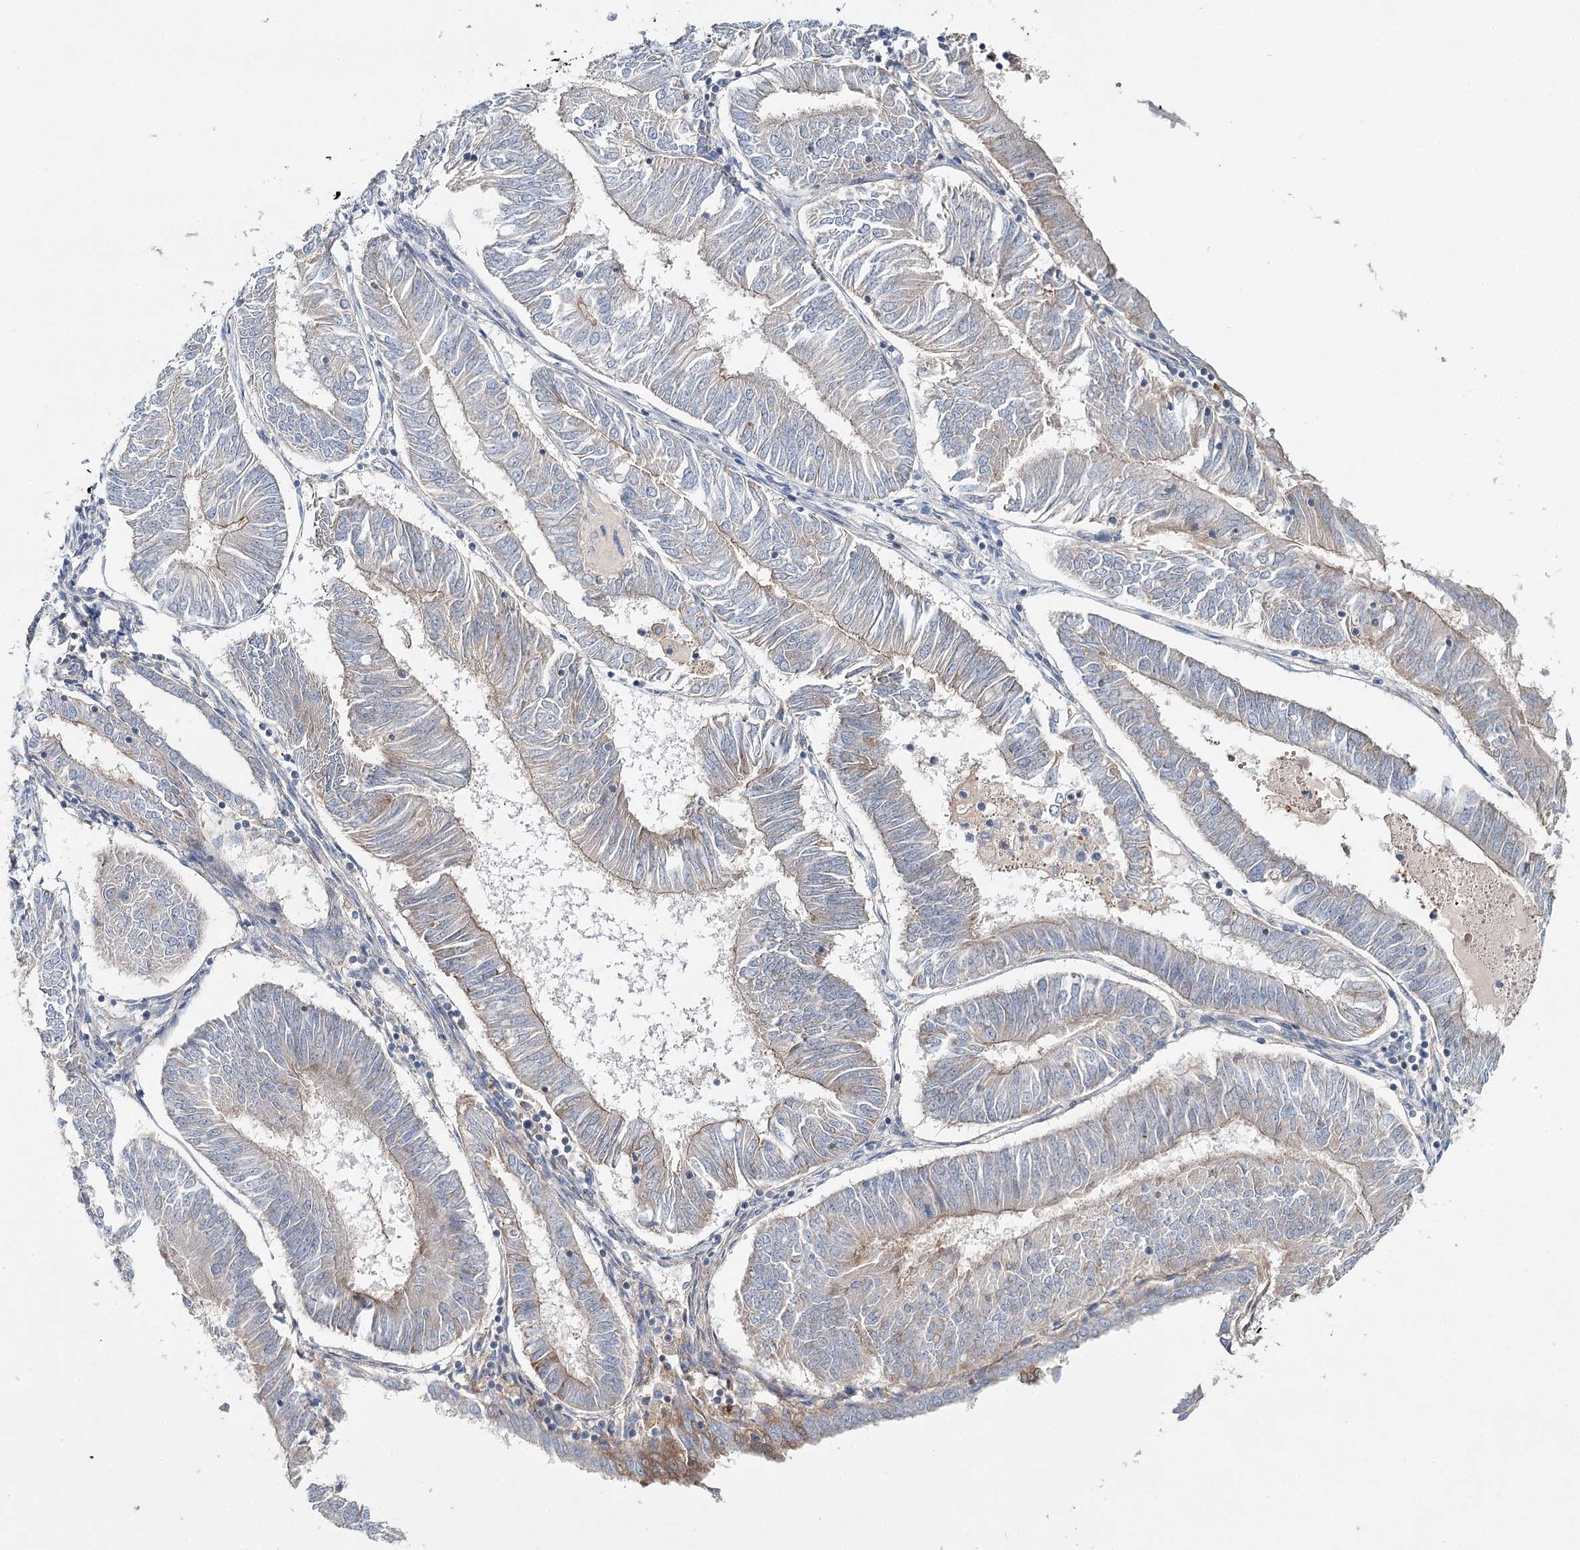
{"staining": {"intensity": "weak", "quantity": "<25%", "location": "cytoplasmic/membranous"}, "tissue": "endometrial cancer", "cell_type": "Tumor cells", "image_type": "cancer", "snomed": [{"axis": "morphology", "description": "Adenocarcinoma, NOS"}, {"axis": "topography", "description": "Endometrium"}], "caption": "High power microscopy image of an immunohistochemistry (IHC) image of endometrial cancer (adenocarcinoma), revealing no significant staining in tumor cells. The staining was performed using DAB to visualize the protein expression in brown, while the nuclei were stained in blue with hematoxylin (Magnification: 20x).", "gene": "ALKBH8", "patient": {"sex": "female", "age": 58}}